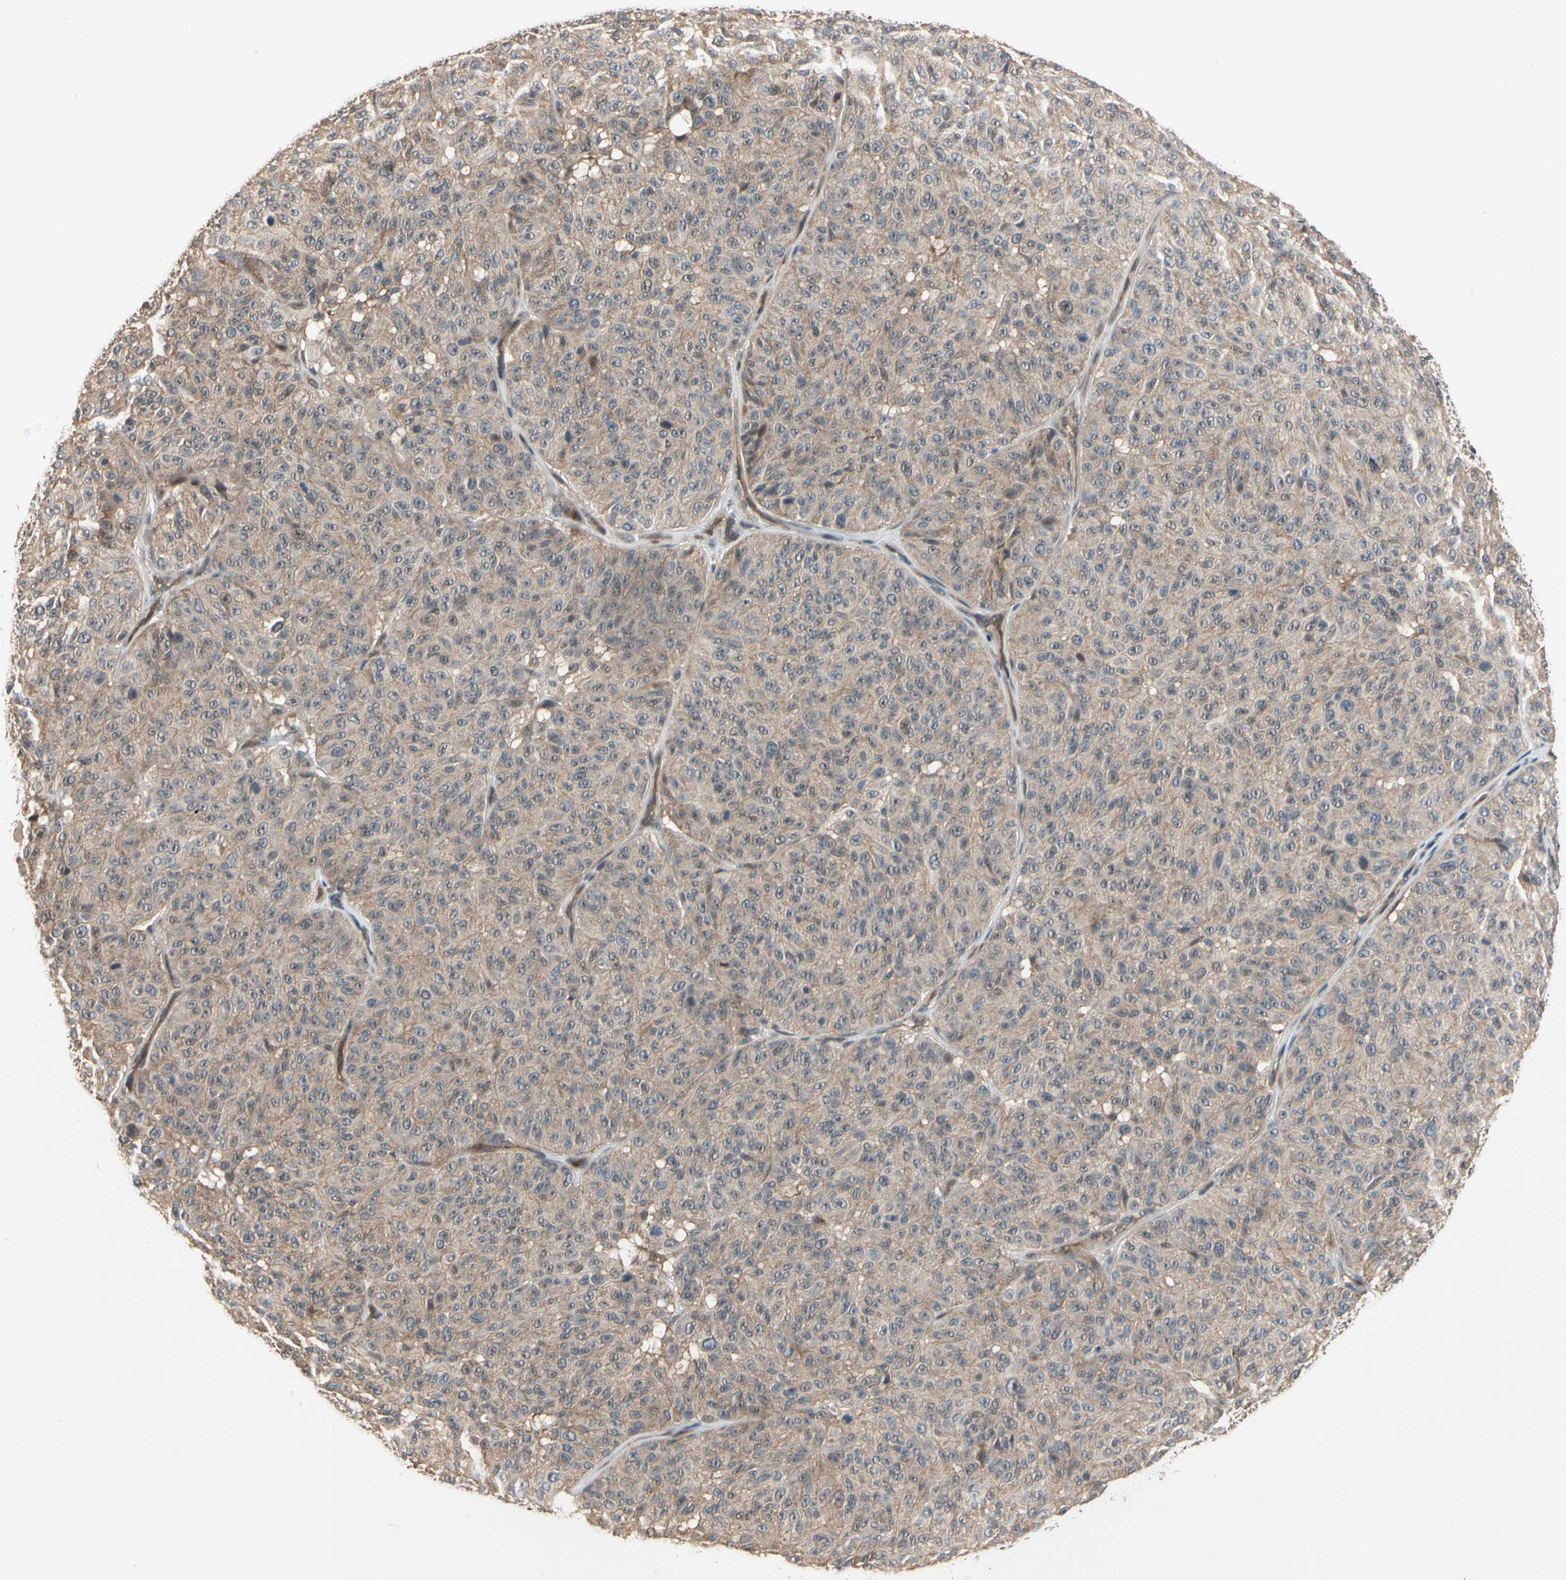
{"staining": {"intensity": "moderate", "quantity": ">75%", "location": "cytoplasmic/membranous"}, "tissue": "melanoma", "cell_type": "Tumor cells", "image_type": "cancer", "snomed": [{"axis": "morphology", "description": "Malignant melanoma, NOS"}, {"axis": "topography", "description": "Skin"}], "caption": "Melanoma was stained to show a protein in brown. There is medium levels of moderate cytoplasmic/membranous positivity in about >75% of tumor cells. (brown staining indicates protein expression, while blue staining denotes nuclei).", "gene": "NGEF", "patient": {"sex": "female", "age": 46}}